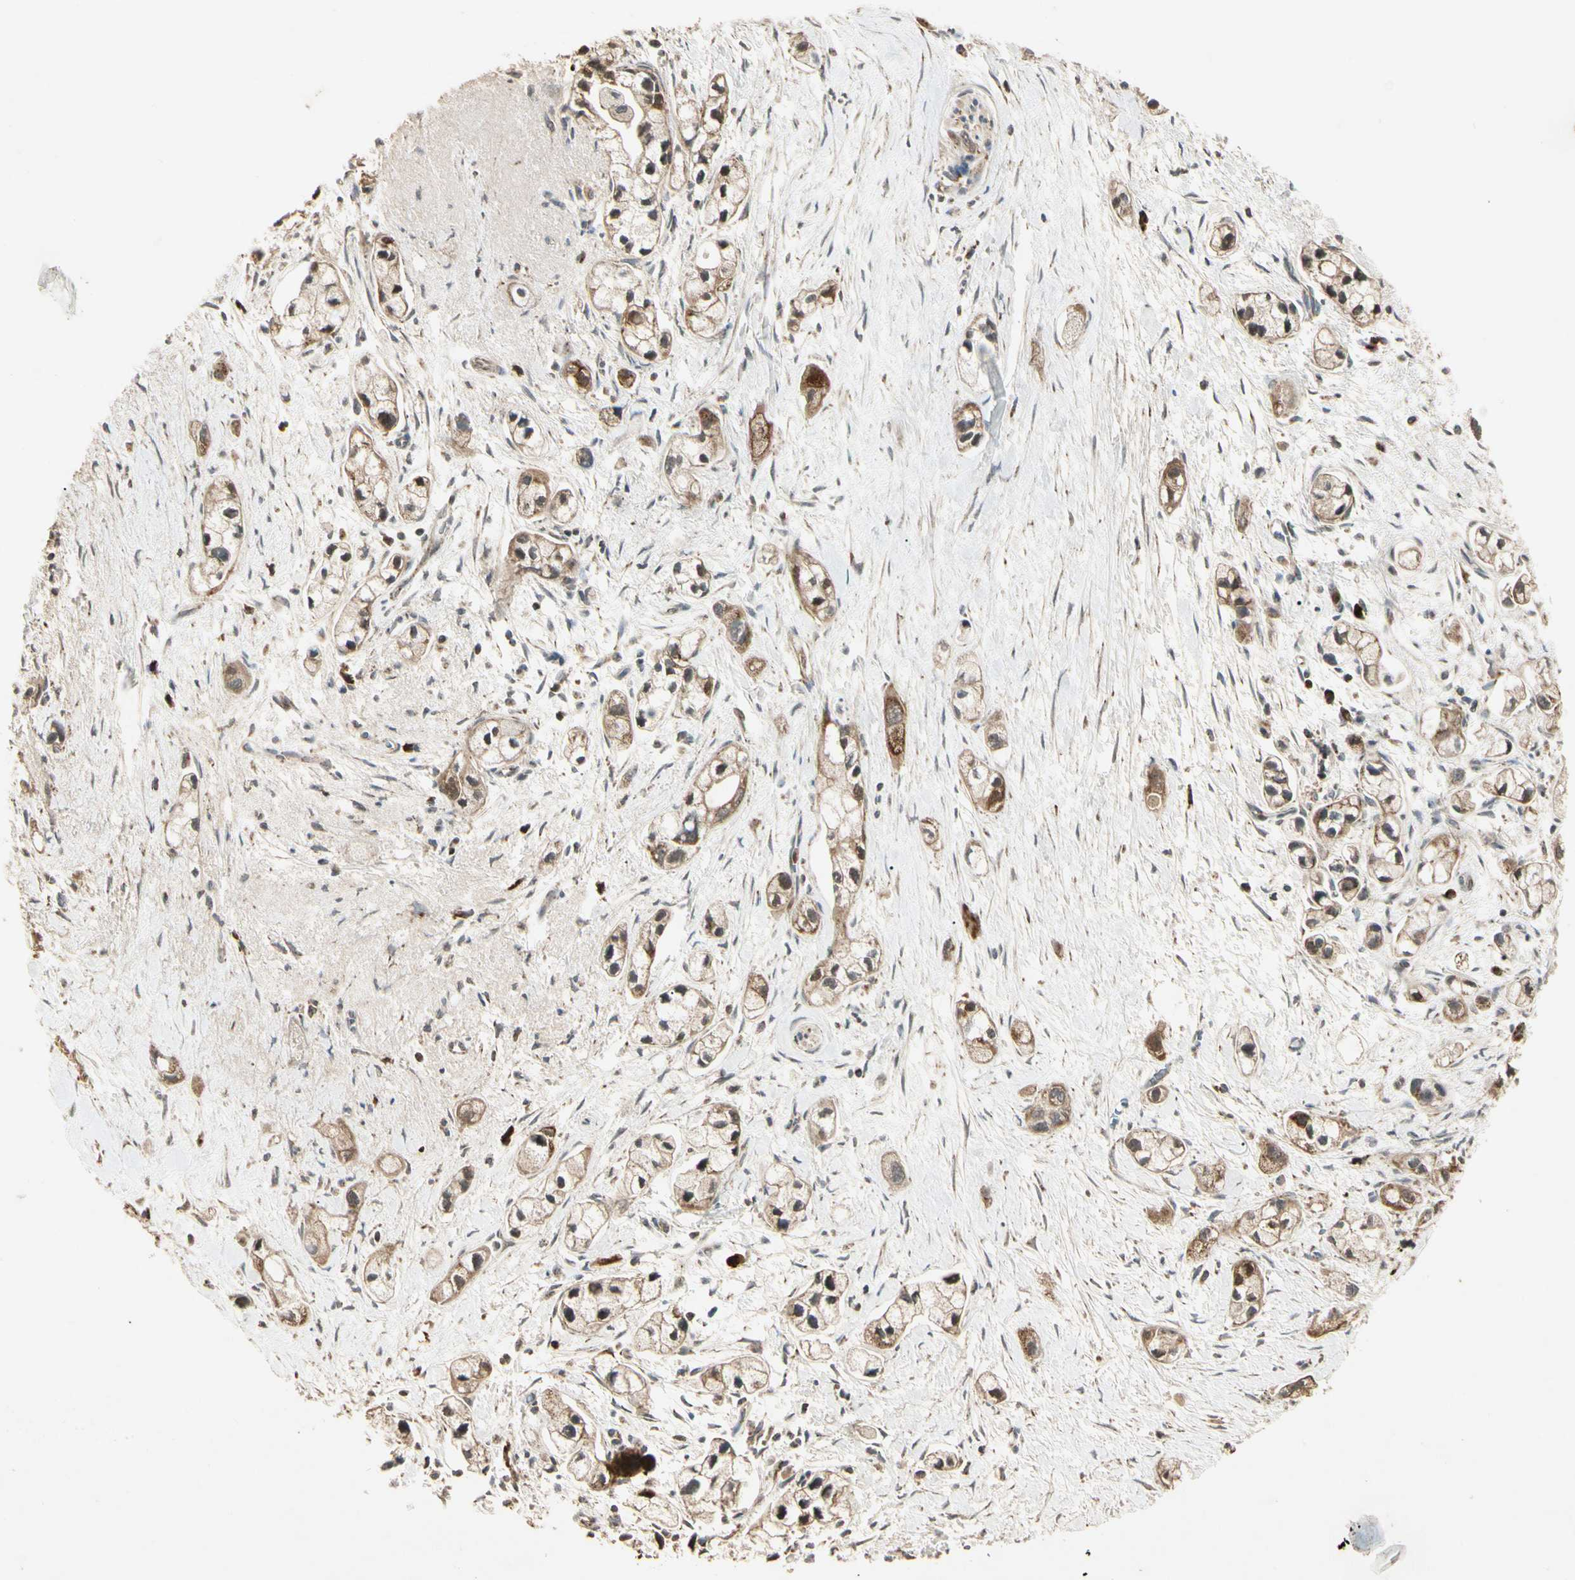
{"staining": {"intensity": "moderate", "quantity": ">75%", "location": "cytoplasmic/membranous"}, "tissue": "pancreatic cancer", "cell_type": "Tumor cells", "image_type": "cancer", "snomed": [{"axis": "morphology", "description": "Adenocarcinoma, NOS"}, {"axis": "topography", "description": "Pancreas"}], "caption": "Pancreatic cancer was stained to show a protein in brown. There is medium levels of moderate cytoplasmic/membranous positivity in about >75% of tumor cells.", "gene": "PRDX5", "patient": {"sex": "male", "age": 74}}